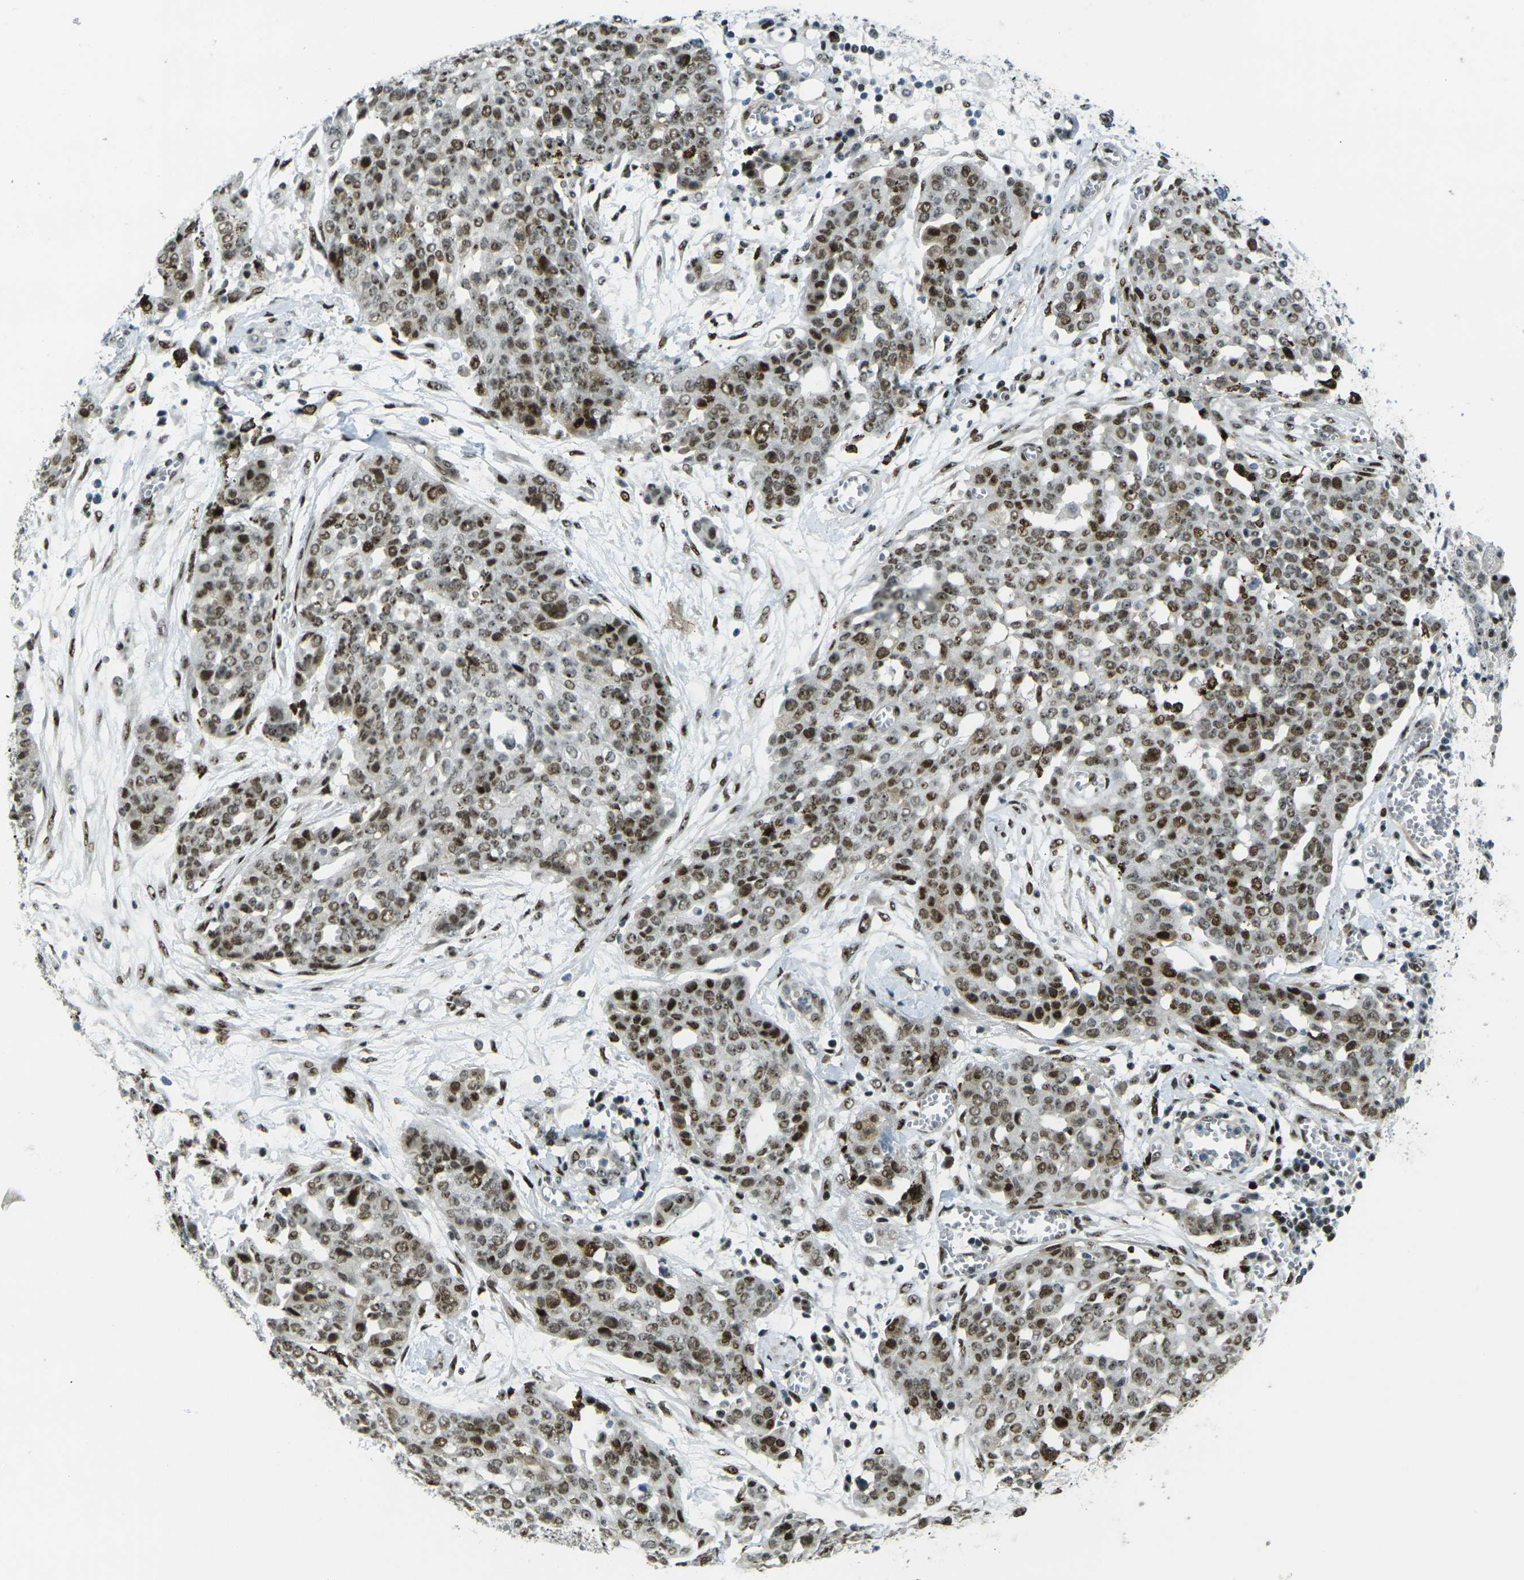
{"staining": {"intensity": "strong", "quantity": ">75%", "location": "nuclear"}, "tissue": "ovarian cancer", "cell_type": "Tumor cells", "image_type": "cancer", "snomed": [{"axis": "morphology", "description": "Cystadenocarcinoma, serous, NOS"}, {"axis": "topography", "description": "Soft tissue"}, {"axis": "topography", "description": "Ovary"}], "caption": "An IHC photomicrograph of tumor tissue is shown. Protein staining in brown highlights strong nuclear positivity in ovarian cancer (serous cystadenocarcinoma) within tumor cells.", "gene": "UBE2C", "patient": {"sex": "female", "age": 57}}